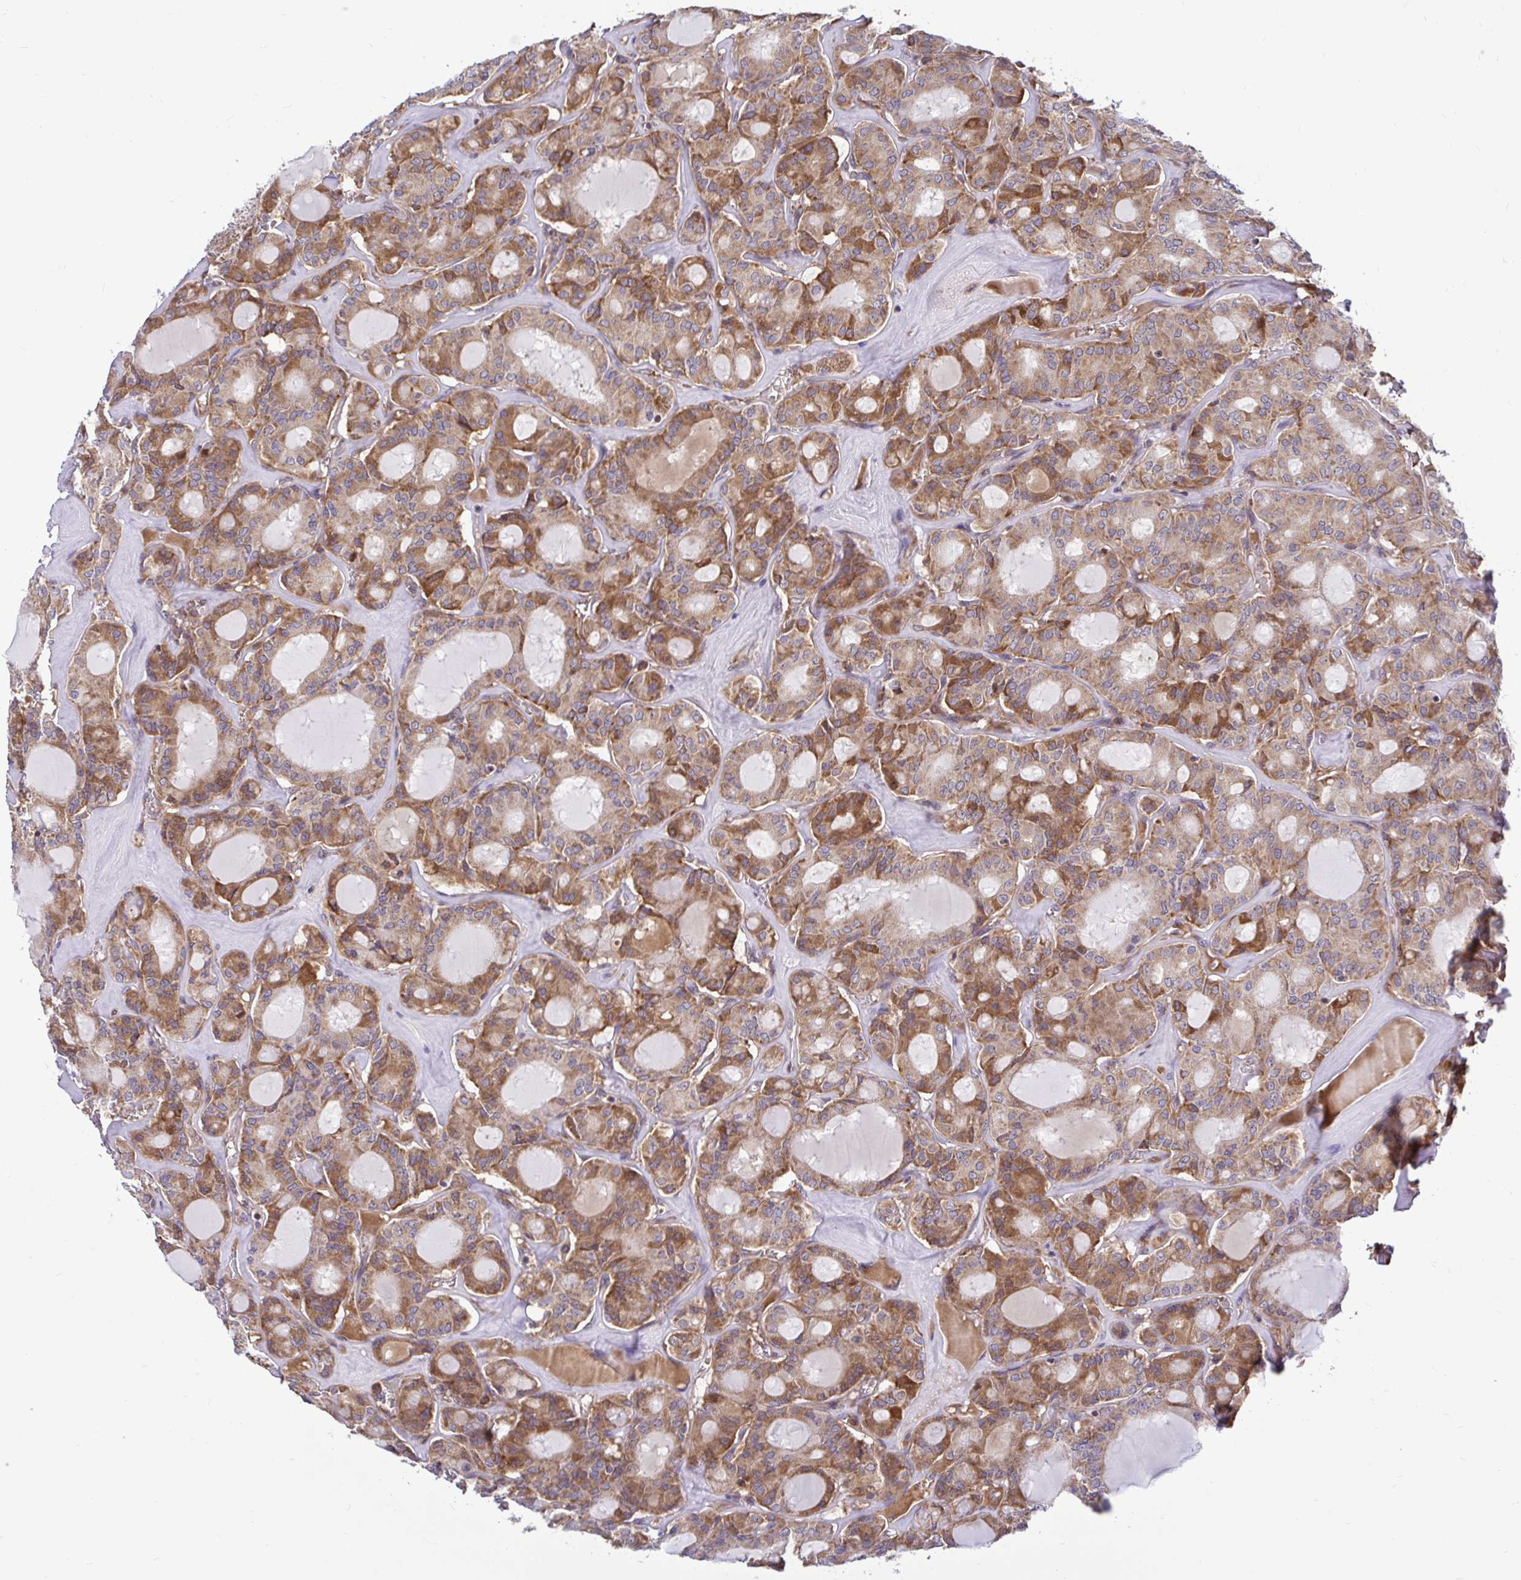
{"staining": {"intensity": "strong", "quantity": ">75%", "location": "cytoplasmic/membranous"}, "tissue": "thyroid cancer", "cell_type": "Tumor cells", "image_type": "cancer", "snomed": [{"axis": "morphology", "description": "Papillary adenocarcinoma, NOS"}, {"axis": "topography", "description": "Thyroid gland"}], "caption": "Papillary adenocarcinoma (thyroid) stained with a protein marker reveals strong staining in tumor cells.", "gene": "VTI1B", "patient": {"sex": "male", "age": 87}}